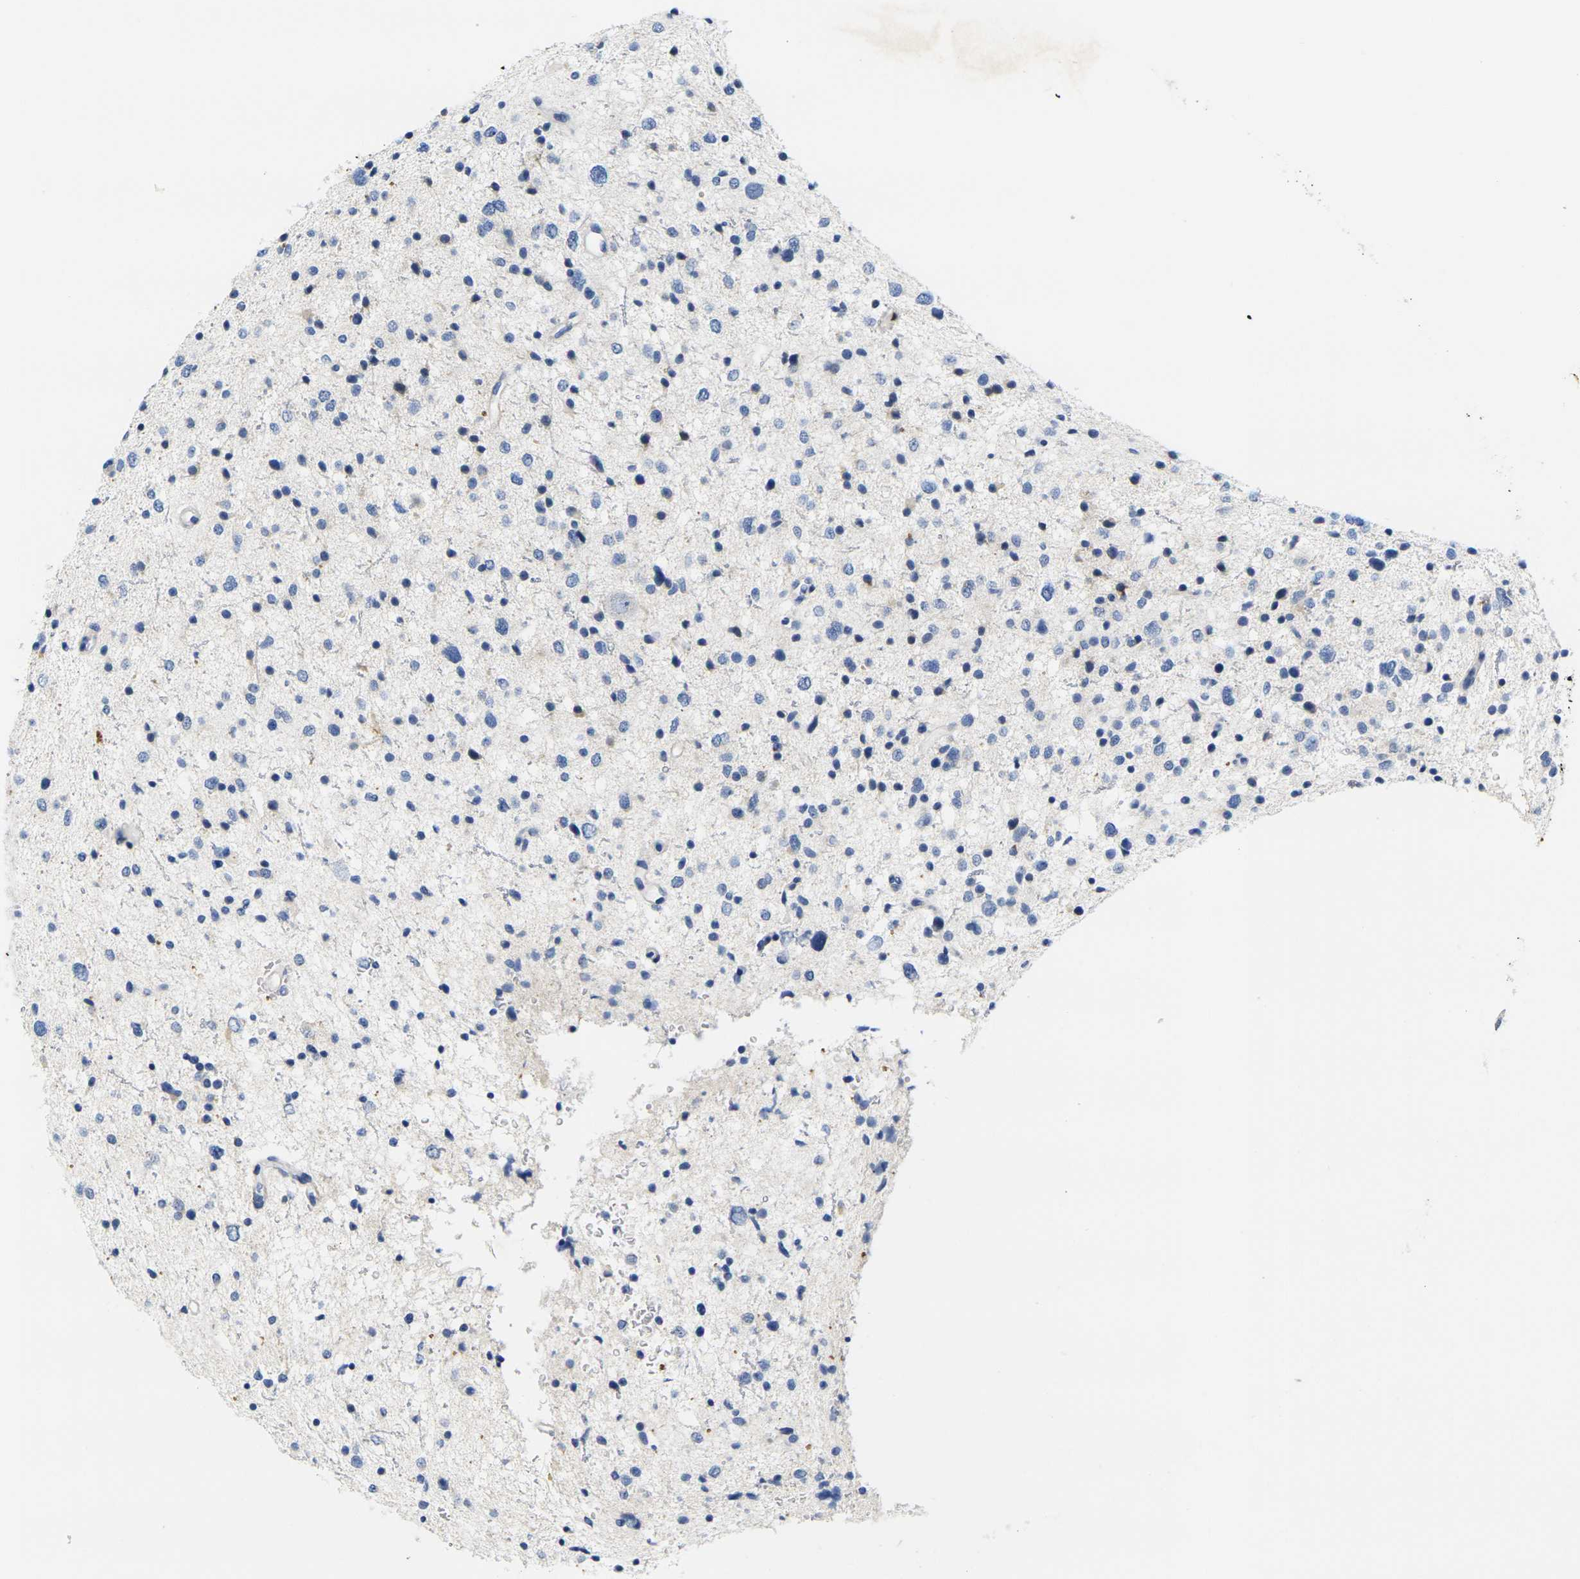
{"staining": {"intensity": "negative", "quantity": "none", "location": "none"}, "tissue": "glioma", "cell_type": "Tumor cells", "image_type": "cancer", "snomed": [{"axis": "morphology", "description": "Glioma, malignant, Low grade"}, {"axis": "topography", "description": "Brain"}], "caption": "DAB immunohistochemical staining of low-grade glioma (malignant) displays no significant expression in tumor cells.", "gene": "NOCT", "patient": {"sex": "female", "age": 37}}